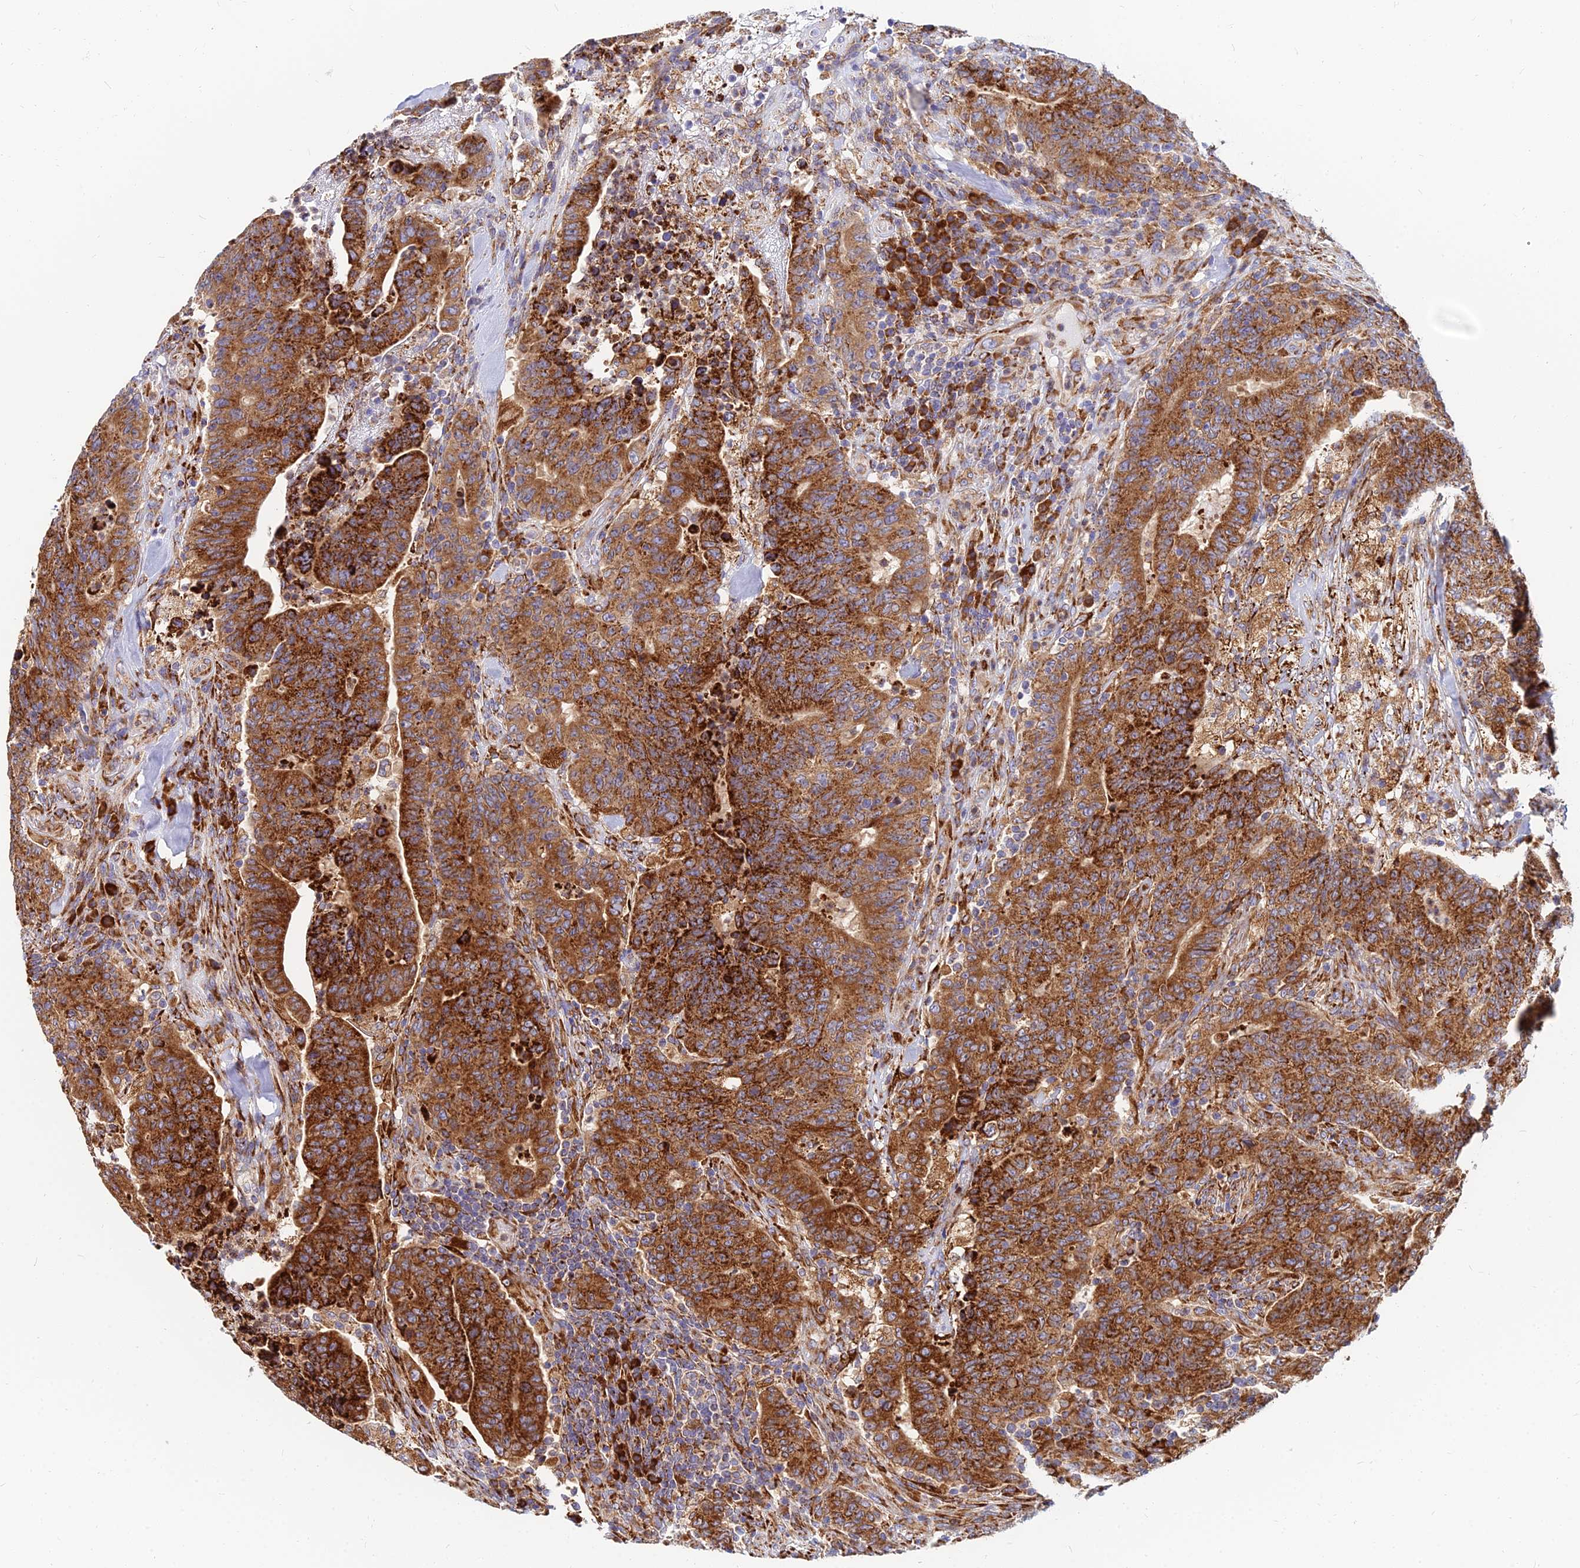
{"staining": {"intensity": "strong", "quantity": ">75%", "location": "cytoplasmic/membranous"}, "tissue": "colorectal cancer", "cell_type": "Tumor cells", "image_type": "cancer", "snomed": [{"axis": "morphology", "description": "Adenocarcinoma, NOS"}, {"axis": "topography", "description": "Colon"}], "caption": "This photomicrograph shows immunohistochemistry staining of colorectal cancer, with high strong cytoplasmic/membranous positivity in about >75% of tumor cells.", "gene": "CCT6B", "patient": {"sex": "female", "age": 75}}